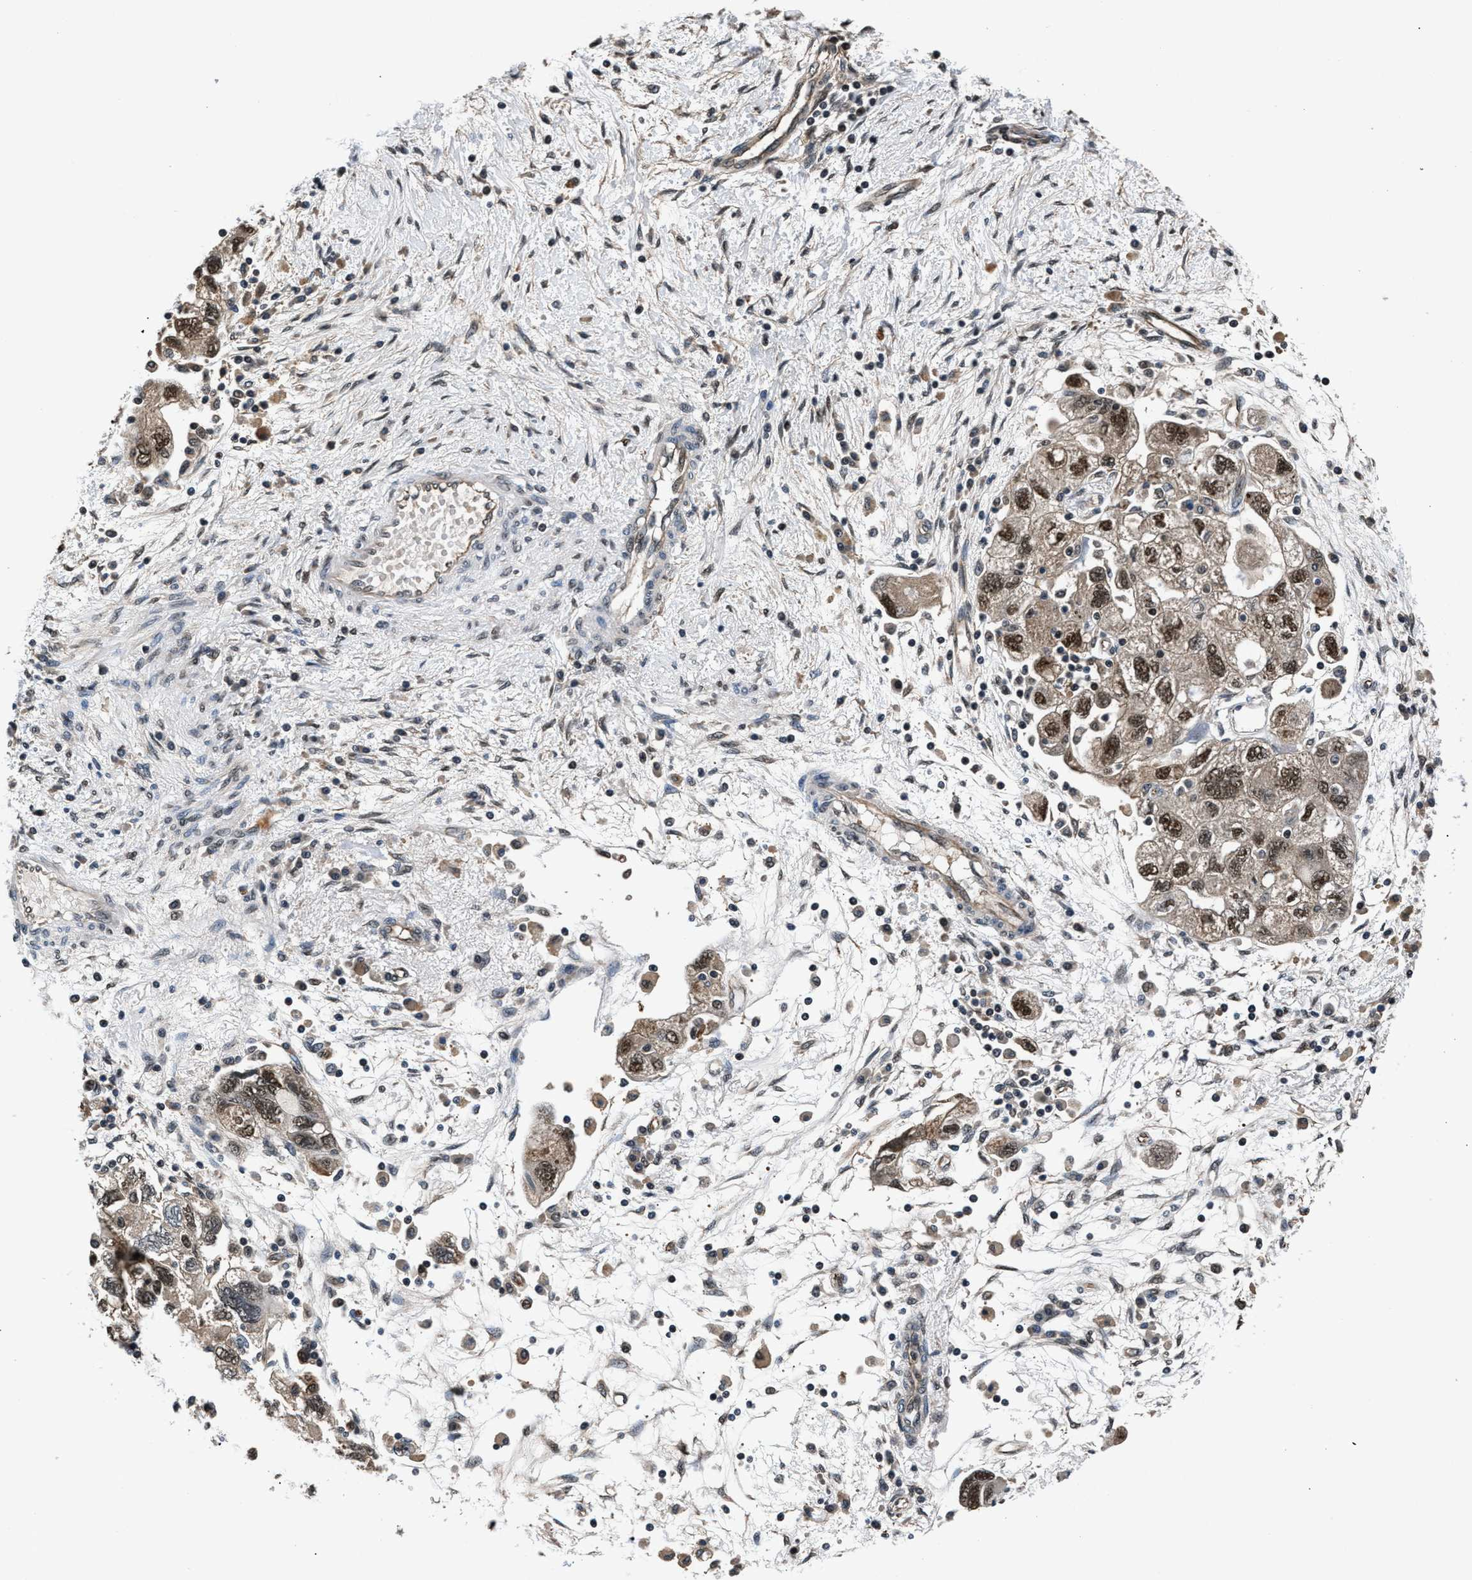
{"staining": {"intensity": "weak", "quantity": ">75%", "location": "cytoplasmic/membranous,nuclear"}, "tissue": "ovarian cancer", "cell_type": "Tumor cells", "image_type": "cancer", "snomed": [{"axis": "morphology", "description": "Carcinoma, NOS"}, {"axis": "morphology", "description": "Cystadenocarcinoma, serous, NOS"}, {"axis": "topography", "description": "Ovary"}], "caption": "A photomicrograph showing weak cytoplasmic/membranous and nuclear positivity in about >75% of tumor cells in ovarian cancer, as visualized by brown immunohistochemical staining.", "gene": "RBM33", "patient": {"sex": "female", "age": 69}}